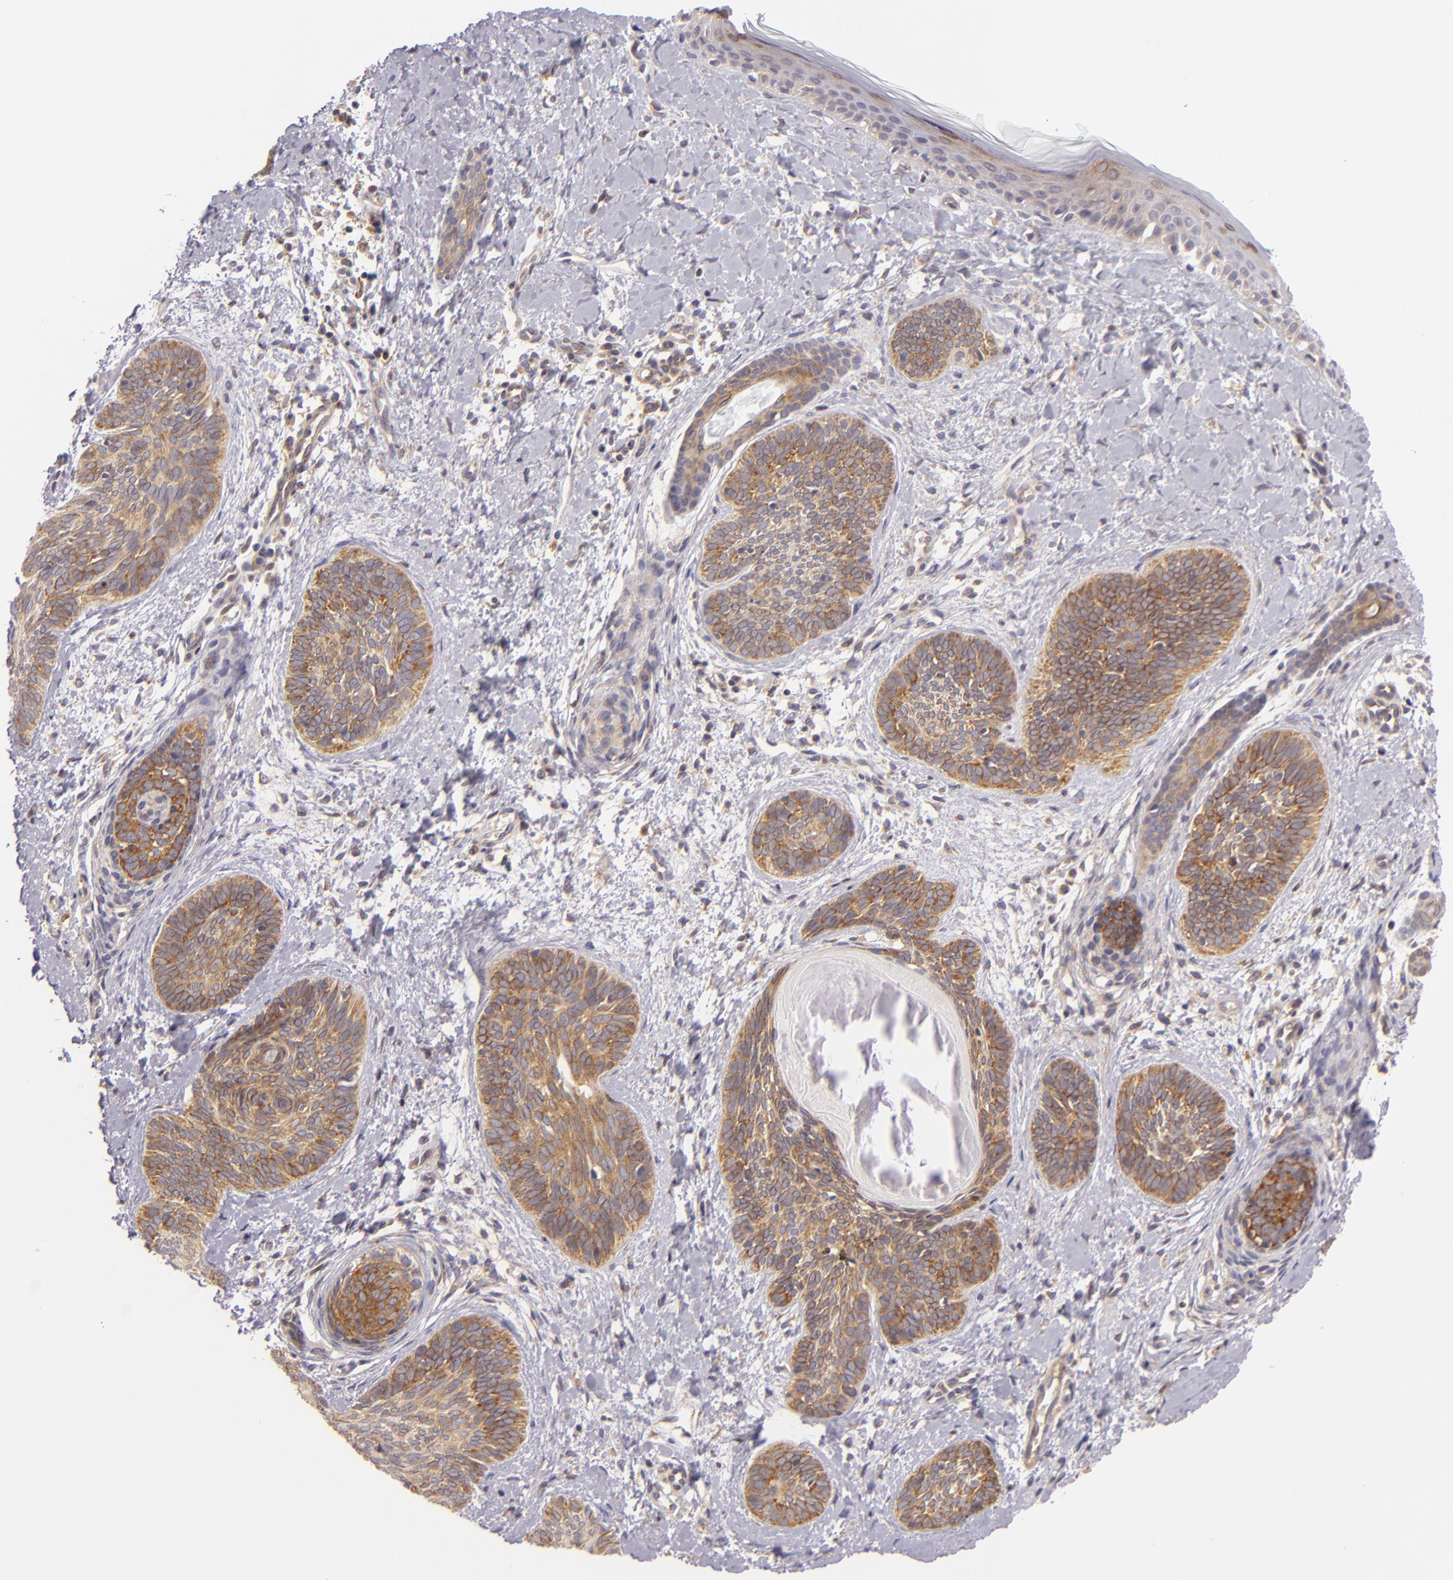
{"staining": {"intensity": "moderate", "quantity": ">75%", "location": "cytoplasmic/membranous"}, "tissue": "skin cancer", "cell_type": "Tumor cells", "image_type": "cancer", "snomed": [{"axis": "morphology", "description": "Basal cell carcinoma"}, {"axis": "topography", "description": "Skin"}], "caption": "Immunohistochemical staining of human skin cancer demonstrates medium levels of moderate cytoplasmic/membranous protein staining in approximately >75% of tumor cells.", "gene": "UPF3B", "patient": {"sex": "female", "age": 81}}